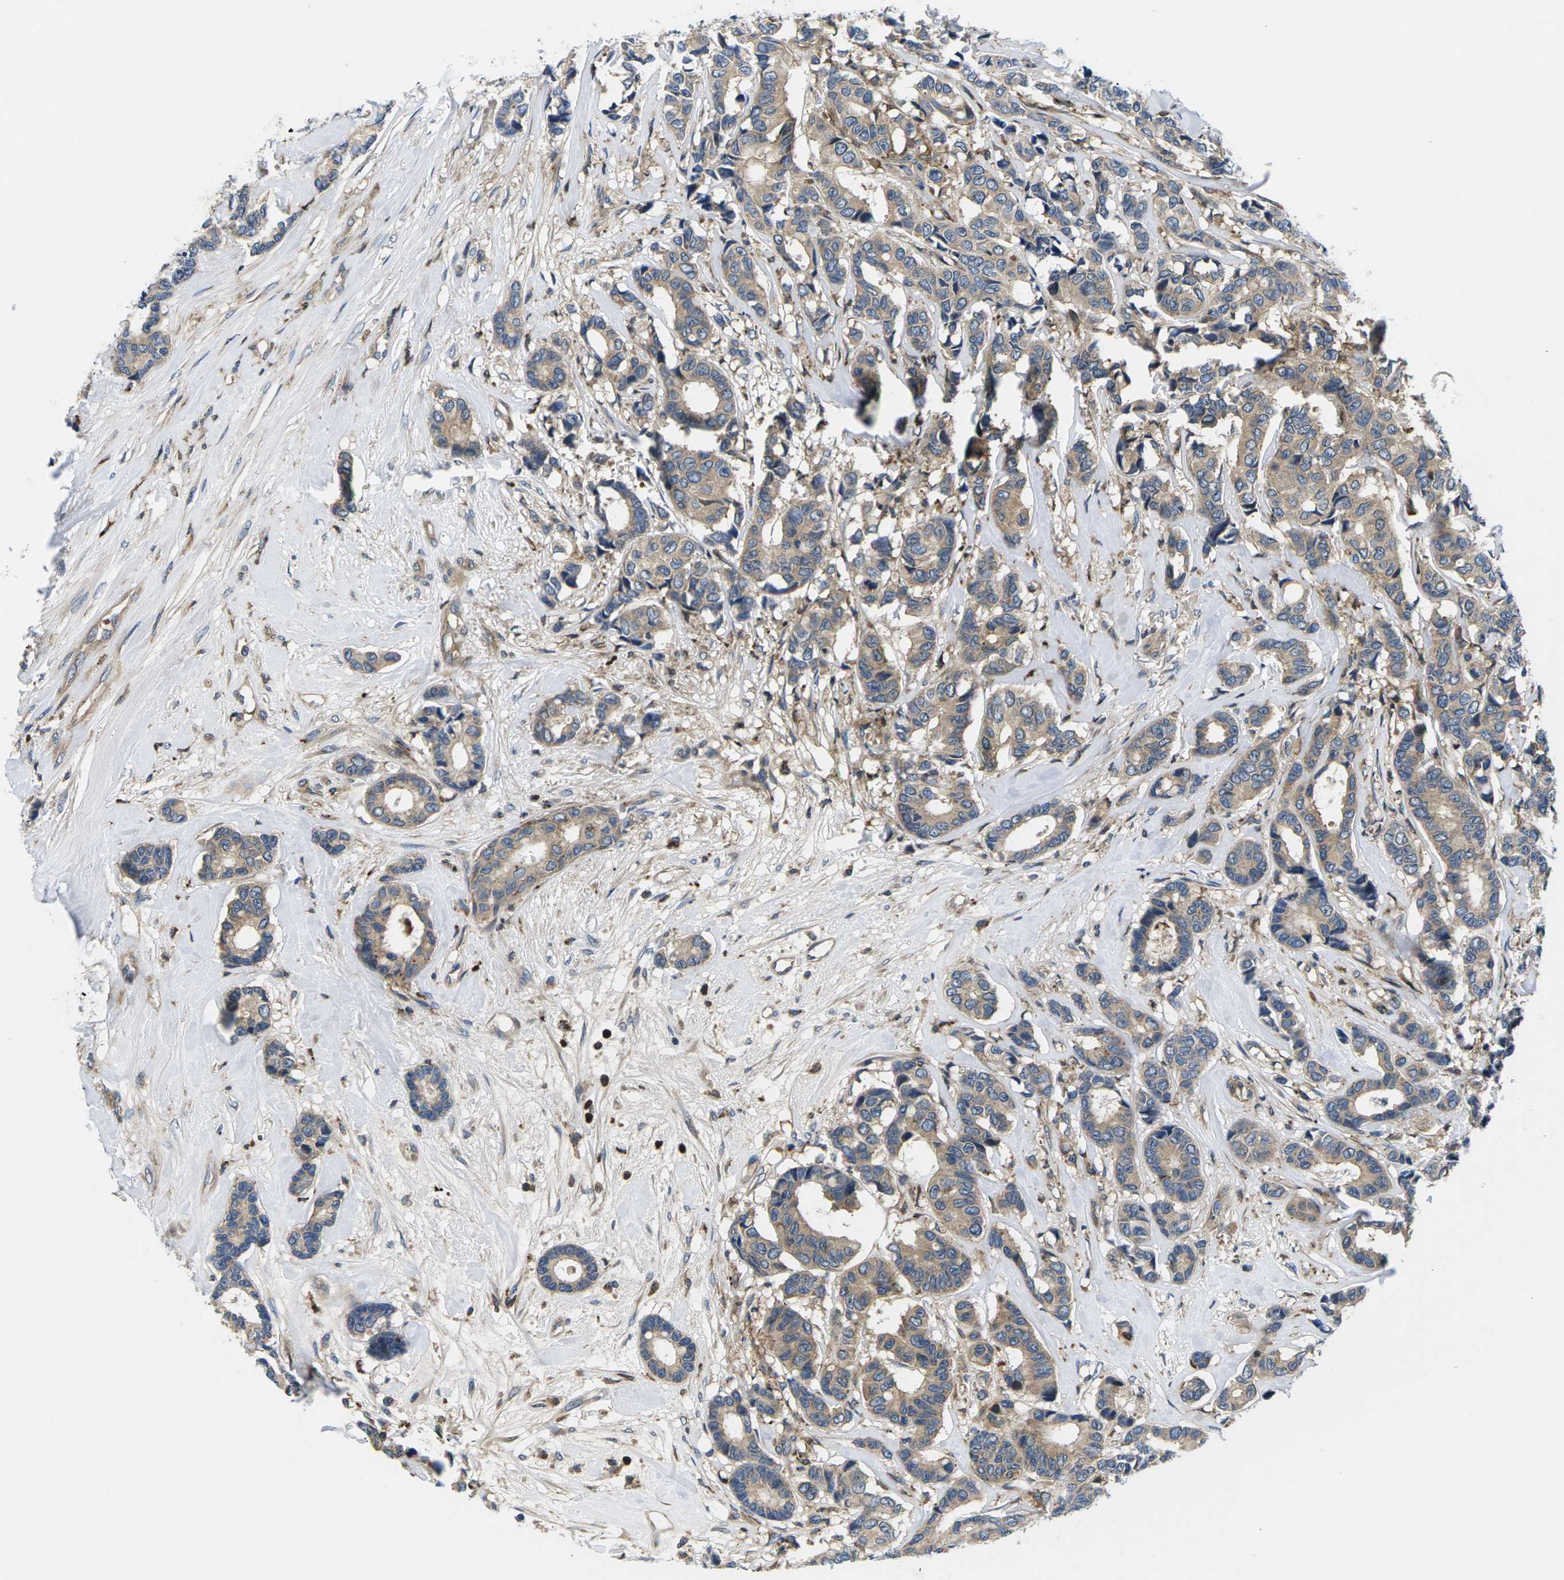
{"staining": {"intensity": "weak", "quantity": ">75%", "location": "cytoplasmic/membranous"}, "tissue": "breast cancer", "cell_type": "Tumor cells", "image_type": "cancer", "snomed": [{"axis": "morphology", "description": "Duct carcinoma"}, {"axis": "topography", "description": "Breast"}], "caption": "Tumor cells reveal low levels of weak cytoplasmic/membranous staining in approximately >75% of cells in human breast intraductal carcinoma. Immunohistochemistry stains the protein of interest in brown and the nuclei are stained blue.", "gene": "PLCE1", "patient": {"sex": "female", "age": 87}}